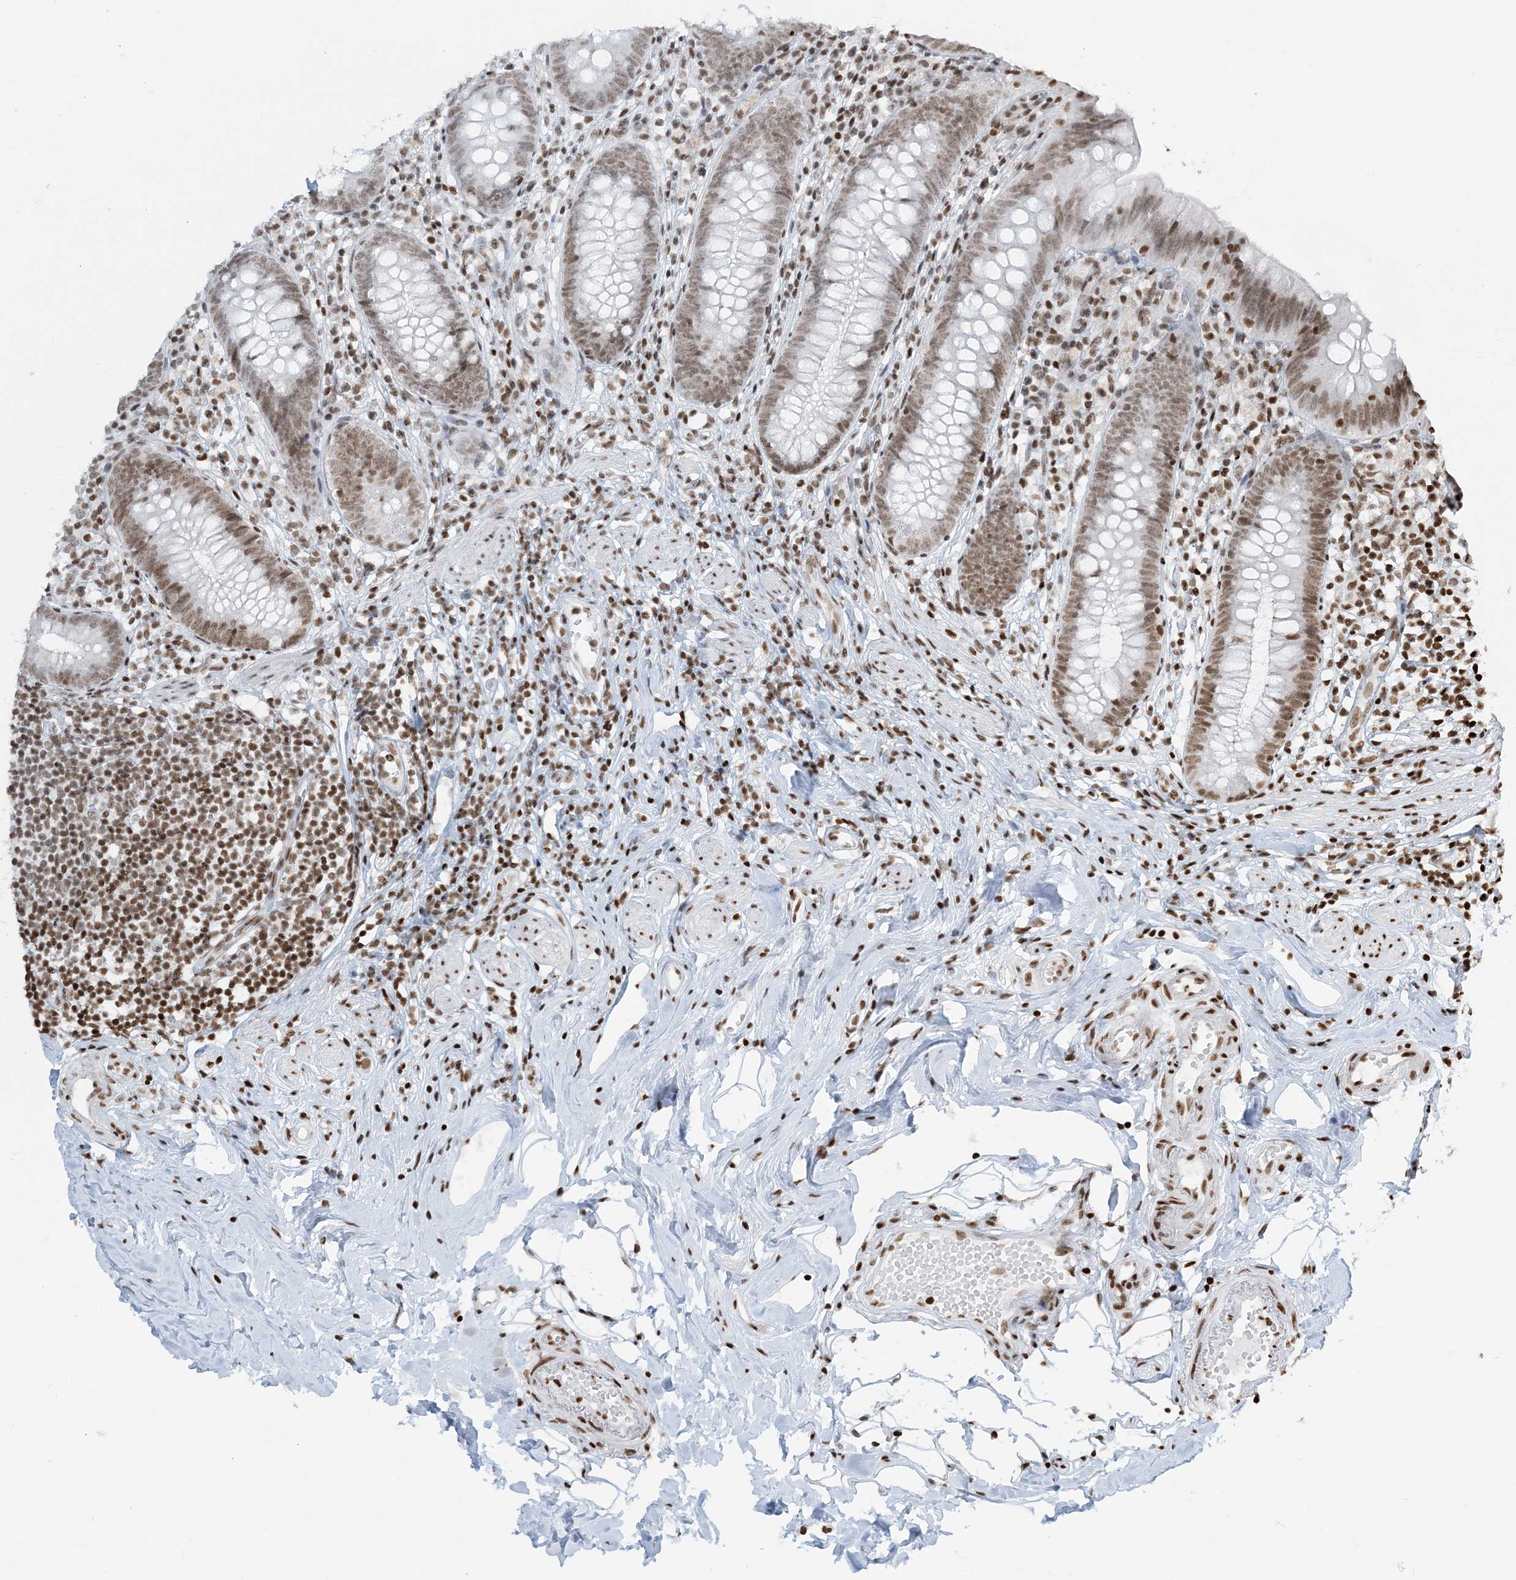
{"staining": {"intensity": "moderate", "quantity": "25%-75%", "location": "nuclear"}, "tissue": "appendix", "cell_type": "Glandular cells", "image_type": "normal", "snomed": [{"axis": "morphology", "description": "Normal tissue, NOS"}, {"axis": "topography", "description": "Appendix"}], "caption": "Normal appendix was stained to show a protein in brown. There is medium levels of moderate nuclear staining in approximately 25%-75% of glandular cells. Immunohistochemistry (ihc) stains the protein of interest in brown and the nuclei are stained blue.", "gene": "H3", "patient": {"sex": "female", "age": 62}}